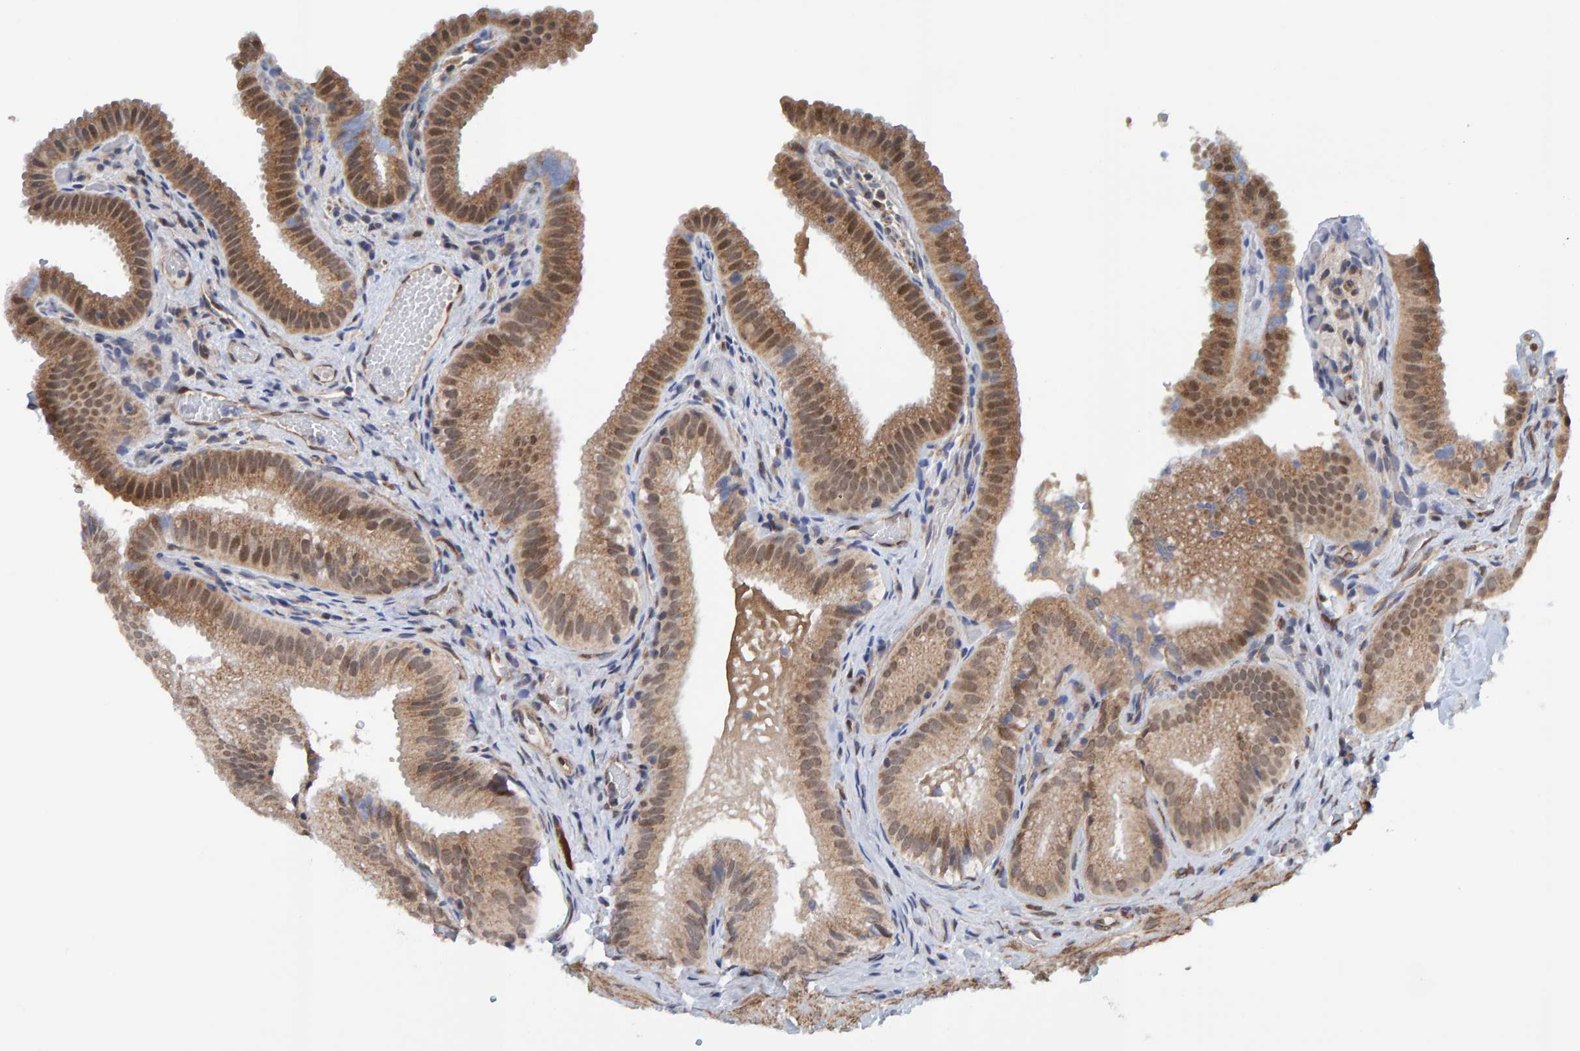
{"staining": {"intensity": "moderate", "quantity": ">75%", "location": "cytoplasmic/membranous"}, "tissue": "gallbladder", "cell_type": "Glandular cells", "image_type": "normal", "snomed": [{"axis": "morphology", "description": "Normal tissue, NOS"}, {"axis": "topography", "description": "Gallbladder"}], "caption": "Gallbladder stained with a brown dye shows moderate cytoplasmic/membranous positive staining in about >75% of glandular cells.", "gene": "SCRN2", "patient": {"sex": "female", "age": 30}}